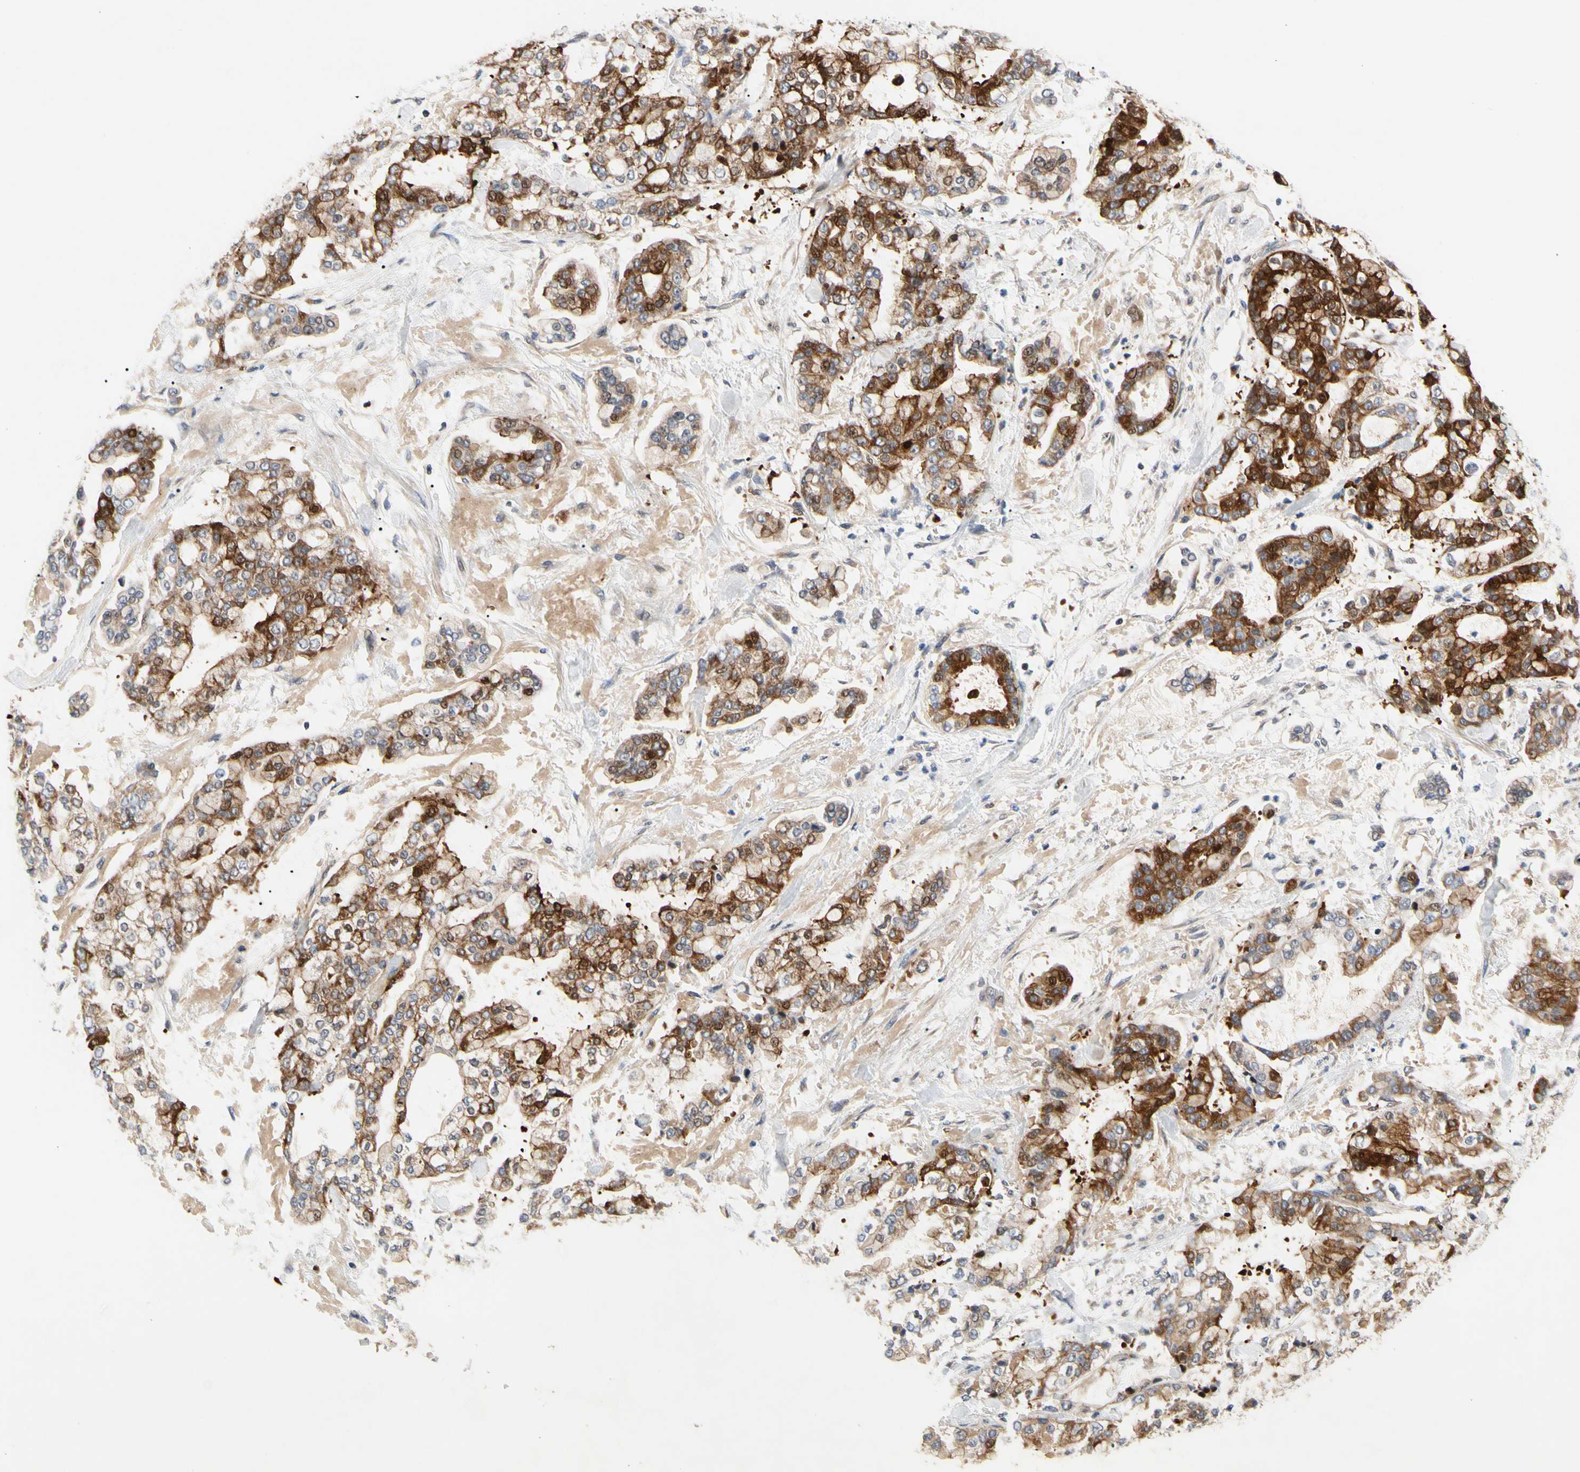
{"staining": {"intensity": "strong", "quantity": ">75%", "location": "cytoplasmic/membranous,nuclear"}, "tissue": "stomach cancer", "cell_type": "Tumor cells", "image_type": "cancer", "snomed": [{"axis": "morphology", "description": "Normal tissue, NOS"}, {"axis": "morphology", "description": "Adenocarcinoma, NOS"}, {"axis": "topography", "description": "Stomach, upper"}, {"axis": "topography", "description": "Stomach"}], "caption": "Tumor cells demonstrate high levels of strong cytoplasmic/membranous and nuclear expression in approximately >75% of cells in human adenocarcinoma (stomach). (DAB = brown stain, brightfield microscopy at high magnification).", "gene": "HMGCR", "patient": {"sex": "male", "age": 76}}